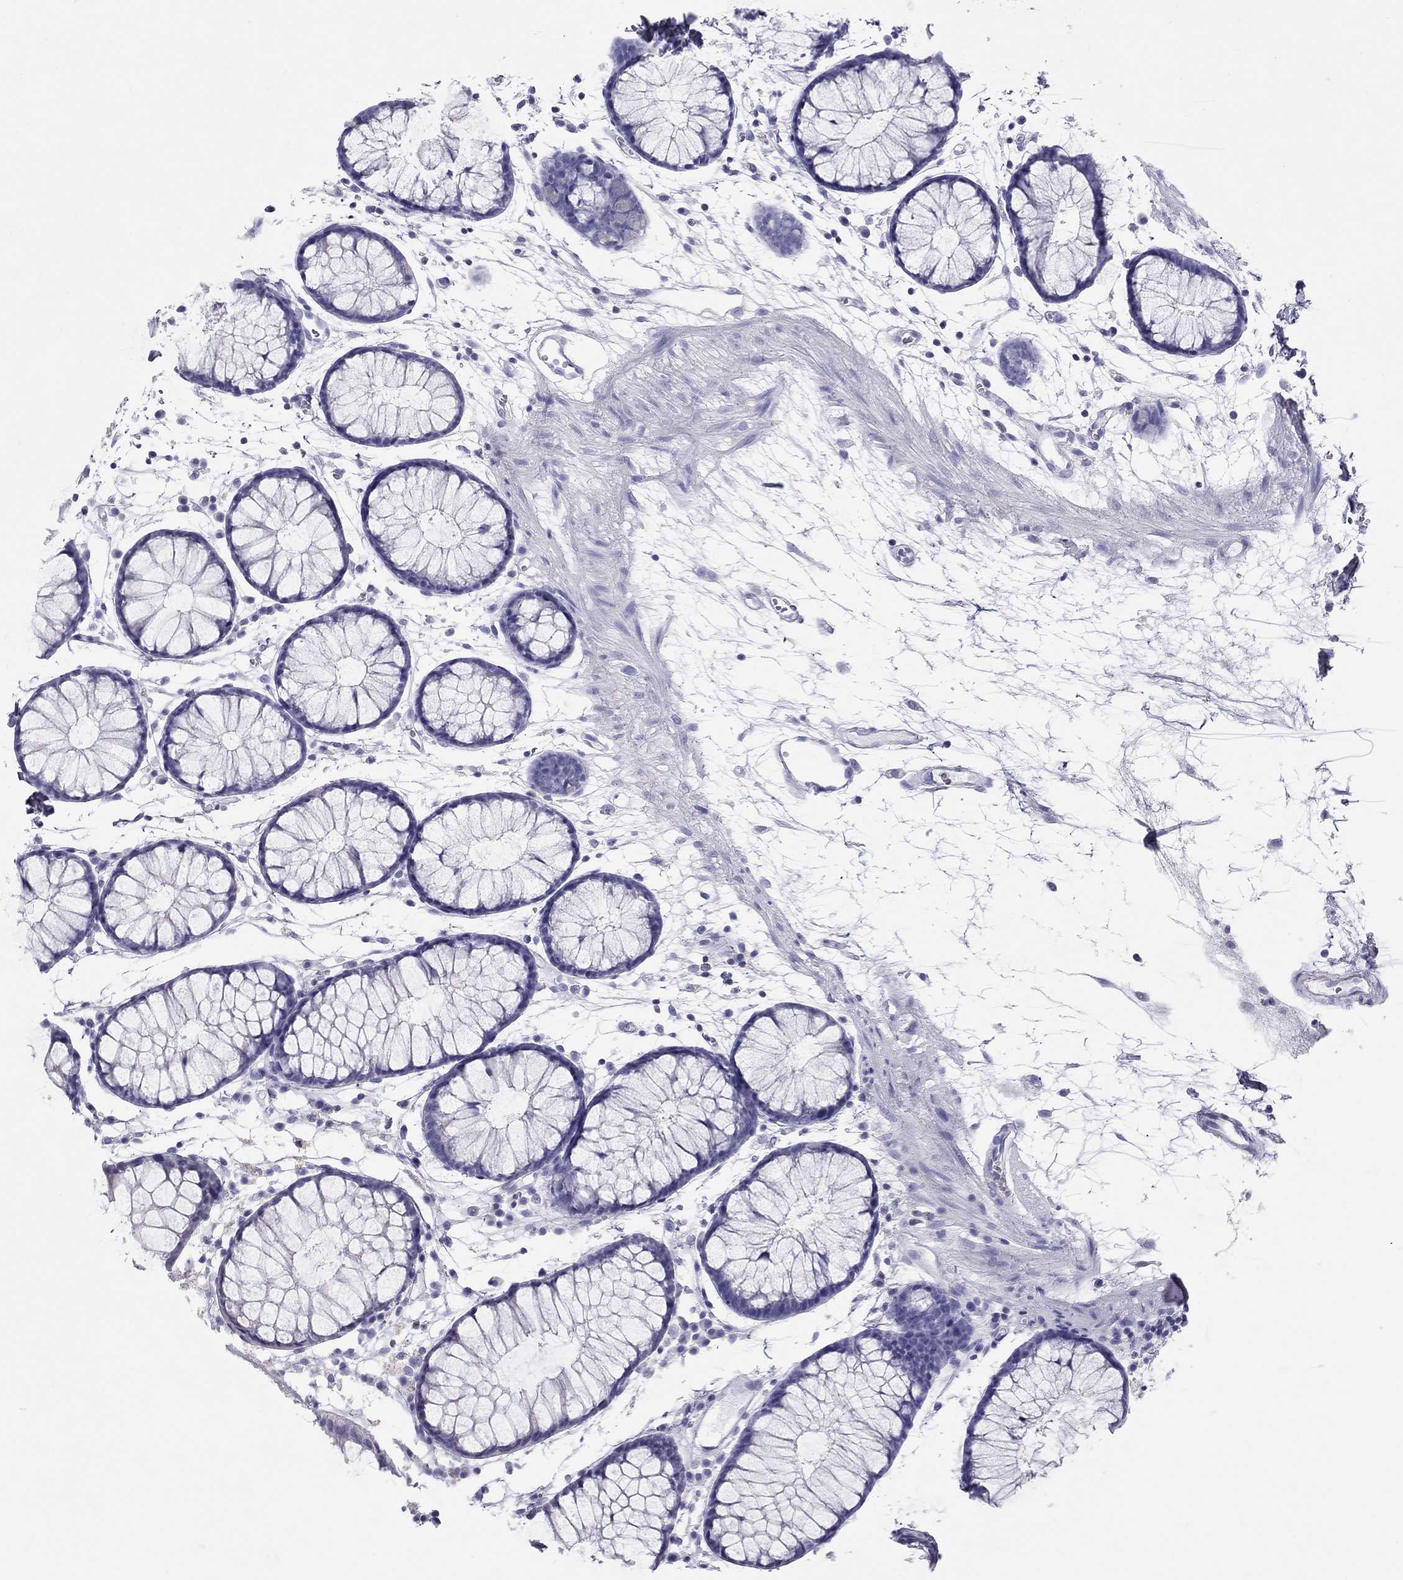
{"staining": {"intensity": "negative", "quantity": "none", "location": "none"}, "tissue": "colon", "cell_type": "Endothelial cells", "image_type": "normal", "snomed": [{"axis": "morphology", "description": "Normal tissue, NOS"}, {"axis": "morphology", "description": "Adenocarcinoma, NOS"}, {"axis": "topography", "description": "Colon"}], "caption": "Immunohistochemical staining of unremarkable colon exhibits no significant expression in endothelial cells.", "gene": "STAG3", "patient": {"sex": "male", "age": 65}}